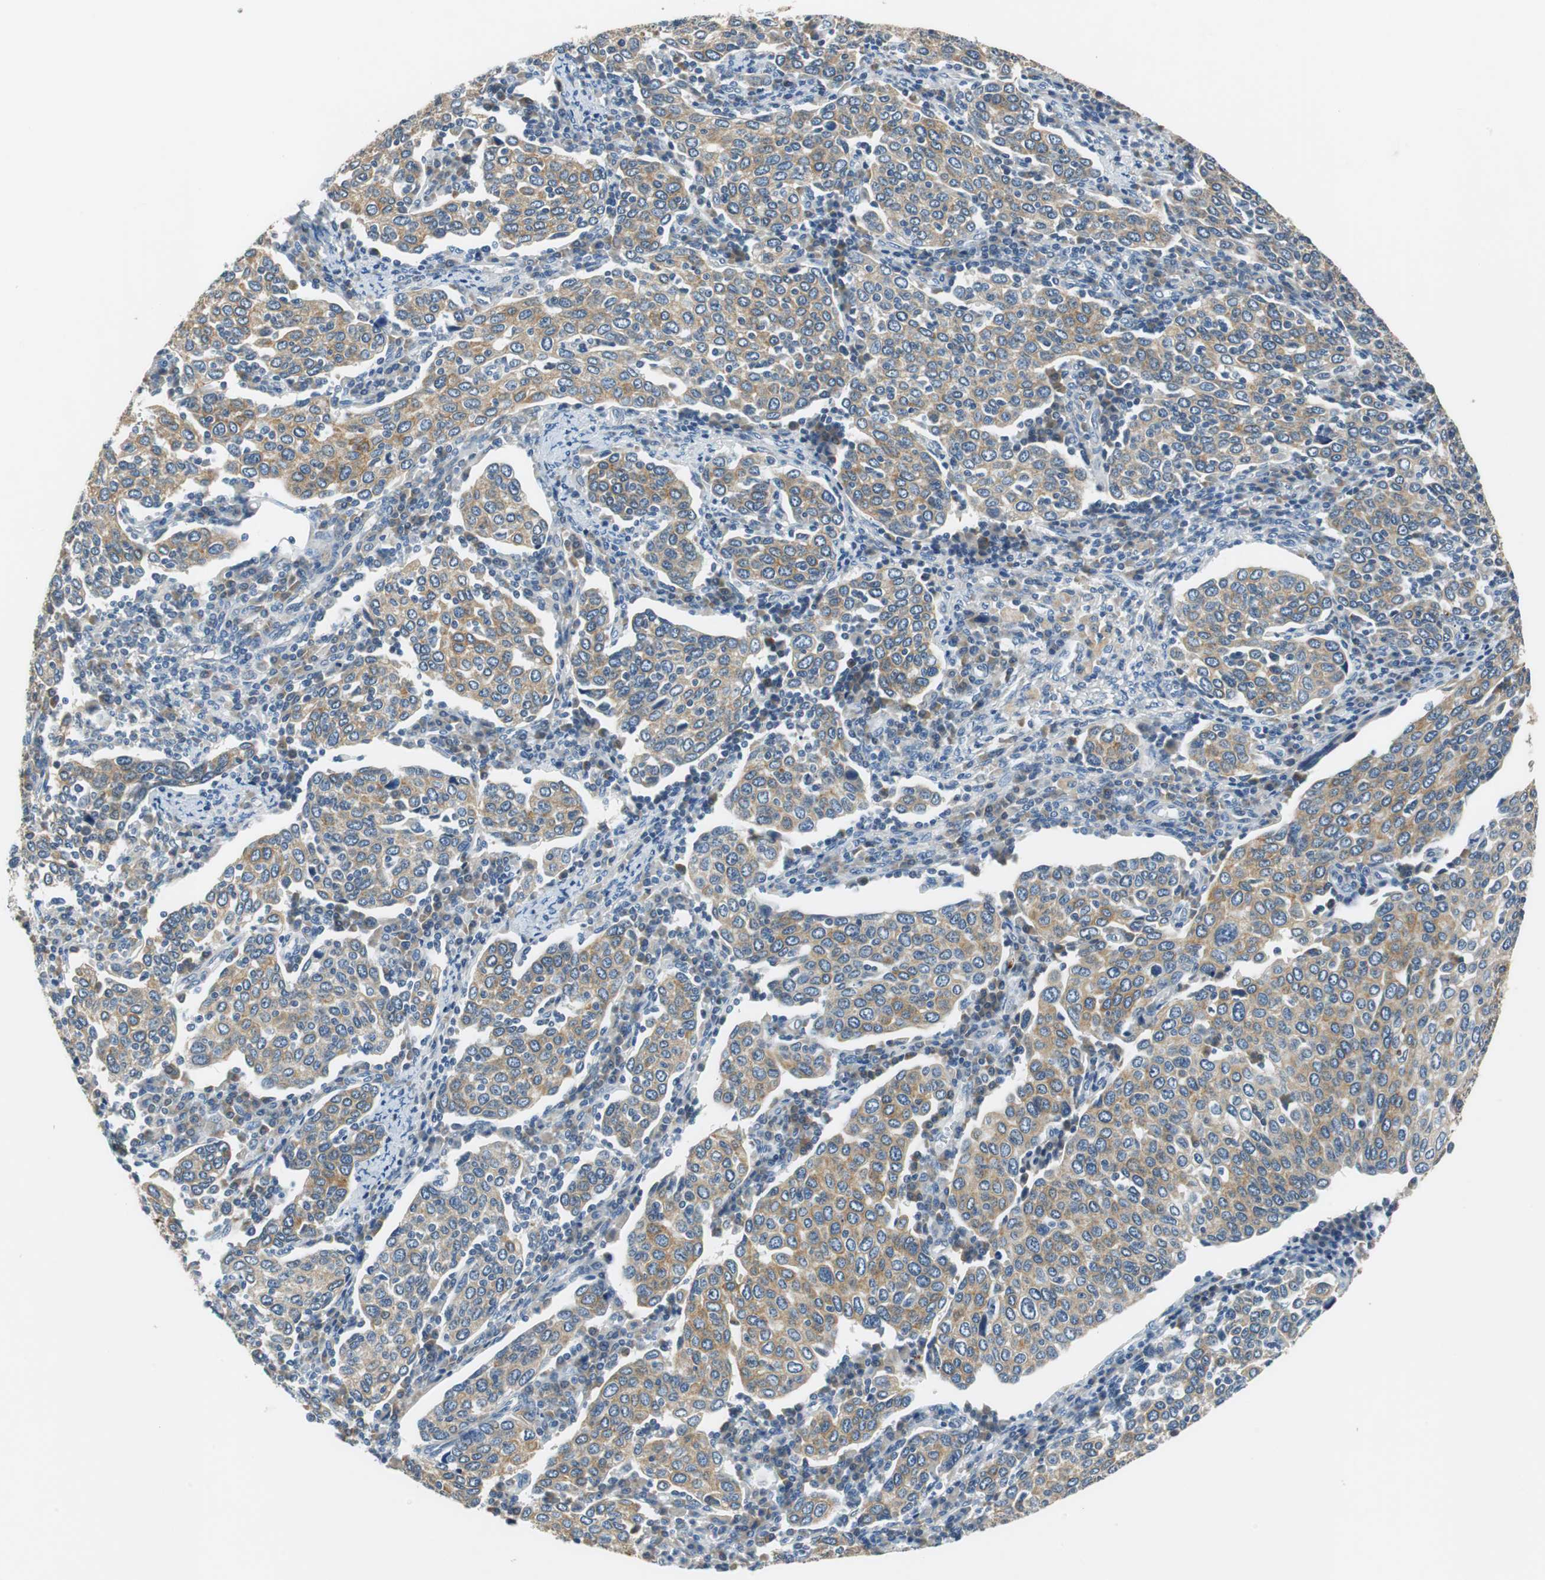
{"staining": {"intensity": "moderate", "quantity": ">75%", "location": "cytoplasmic/membranous"}, "tissue": "cervical cancer", "cell_type": "Tumor cells", "image_type": "cancer", "snomed": [{"axis": "morphology", "description": "Squamous cell carcinoma, NOS"}, {"axis": "topography", "description": "Cervix"}], "caption": "About >75% of tumor cells in human cervical squamous cell carcinoma display moderate cytoplasmic/membranous protein positivity as visualized by brown immunohistochemical staining.", "gene": "FADS2", "patient": {"sex": "female", "age": 40}}